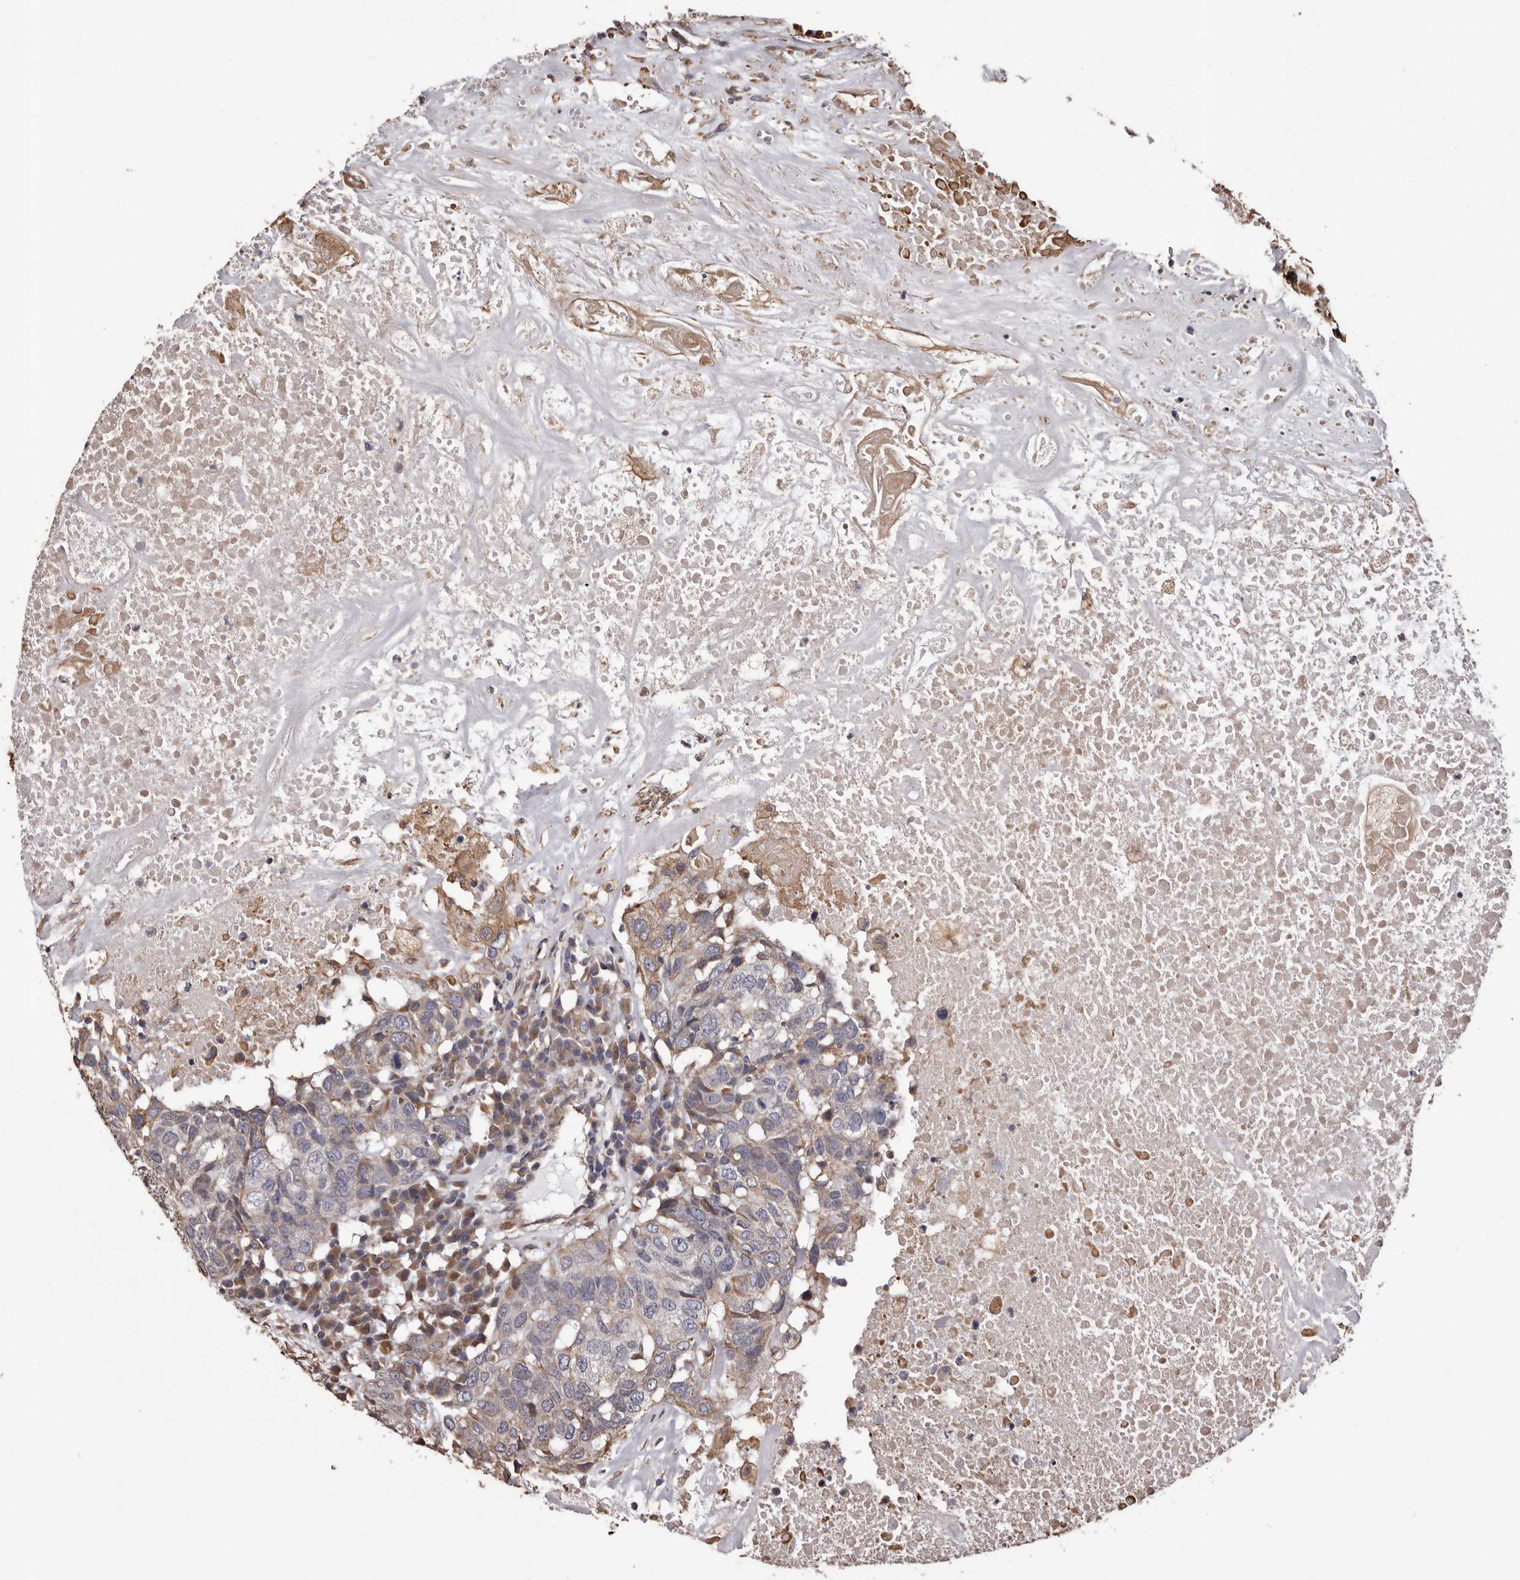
{"staining": {"intensity": "weak", "quantity": "25%-75%", "location": "cytoplasmic/membranous"}, "tissue": "head and neck cancer", "cell_type": "Tumor cells", "image_type": "cancer", "snomed": [{"axis": "morphology", "description": "Squamous cell carcinoma, NOS"}, {"axis": "topography", "description": "Head-Neck"}], "caption": "Squamous cell carcinoma (head and neck) stained with a protein marker demonstrates weak staining in tumor cells.", "gene": "CEP104", "patient": {"sex": "male", "age": 66}}